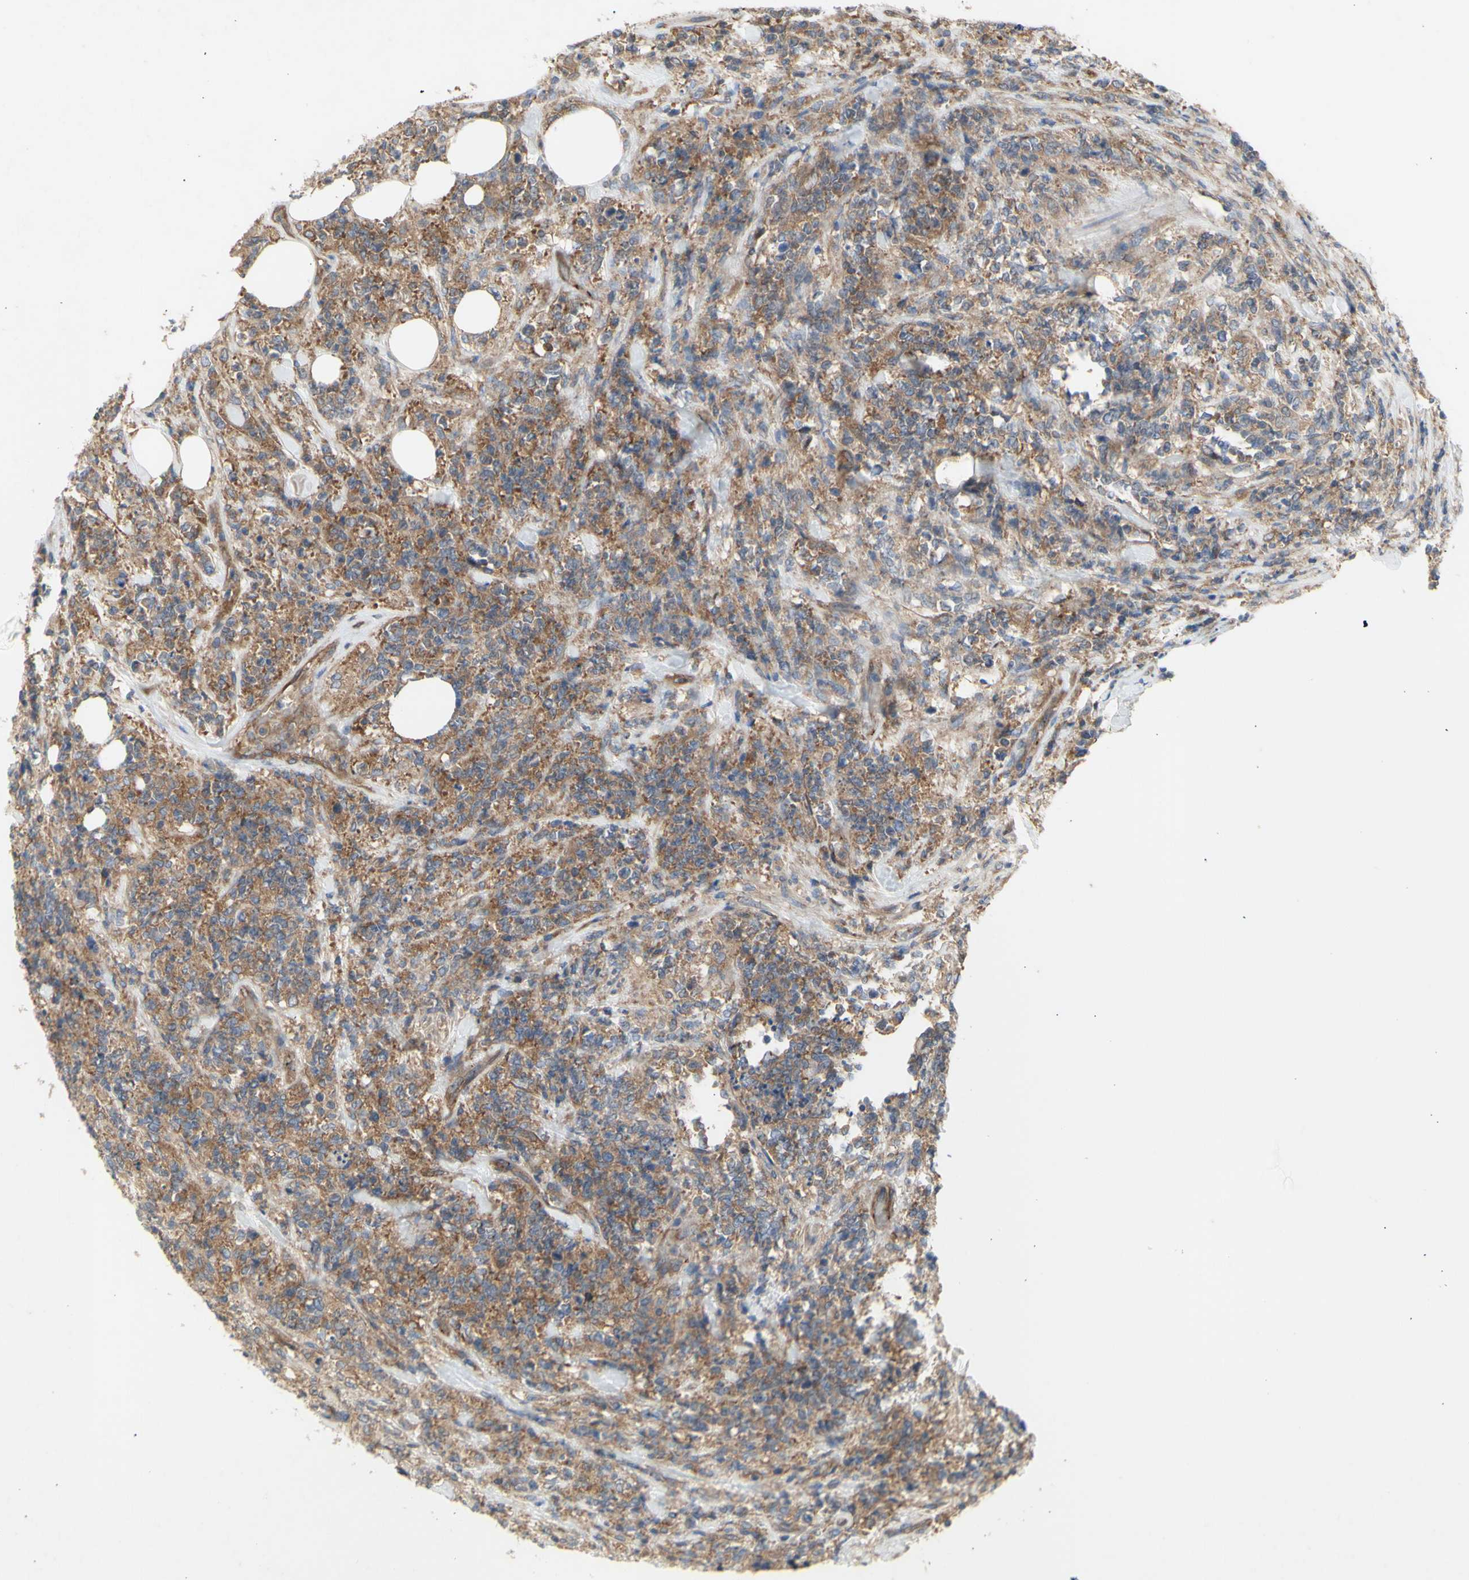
{"staining": {"intensity": "strong", "quantity": "25%-75%", "location": "cytoplasmic/membranous"}, "tissue": "lymphoma", "cell_type": "Tumor cells", "image_type": "cancer", "snomed": [{"axis": "morphology", "description": "Malignant lymphoma, non-Hodgkin's type, High grade"}, {"axis": "topography", "description": "Soft tissue"}], "caption": "DAB (3,3'-diaminobenzidine) immunohistochemical staining of human high-grade malignant lymphoma, non-Hodgkin's type demonstrates strong cytoplasmic/membranous protein expression in approximately 25%-75% of tumor cells. The protein is stained brown, and the nuclei are stained in blue (DAB (3,3'-diaminobenzidine) IHC with brightfield microscopy, high magnification).", "gene": "KLC1", "patient": {"sex": "male", "age": 18}}